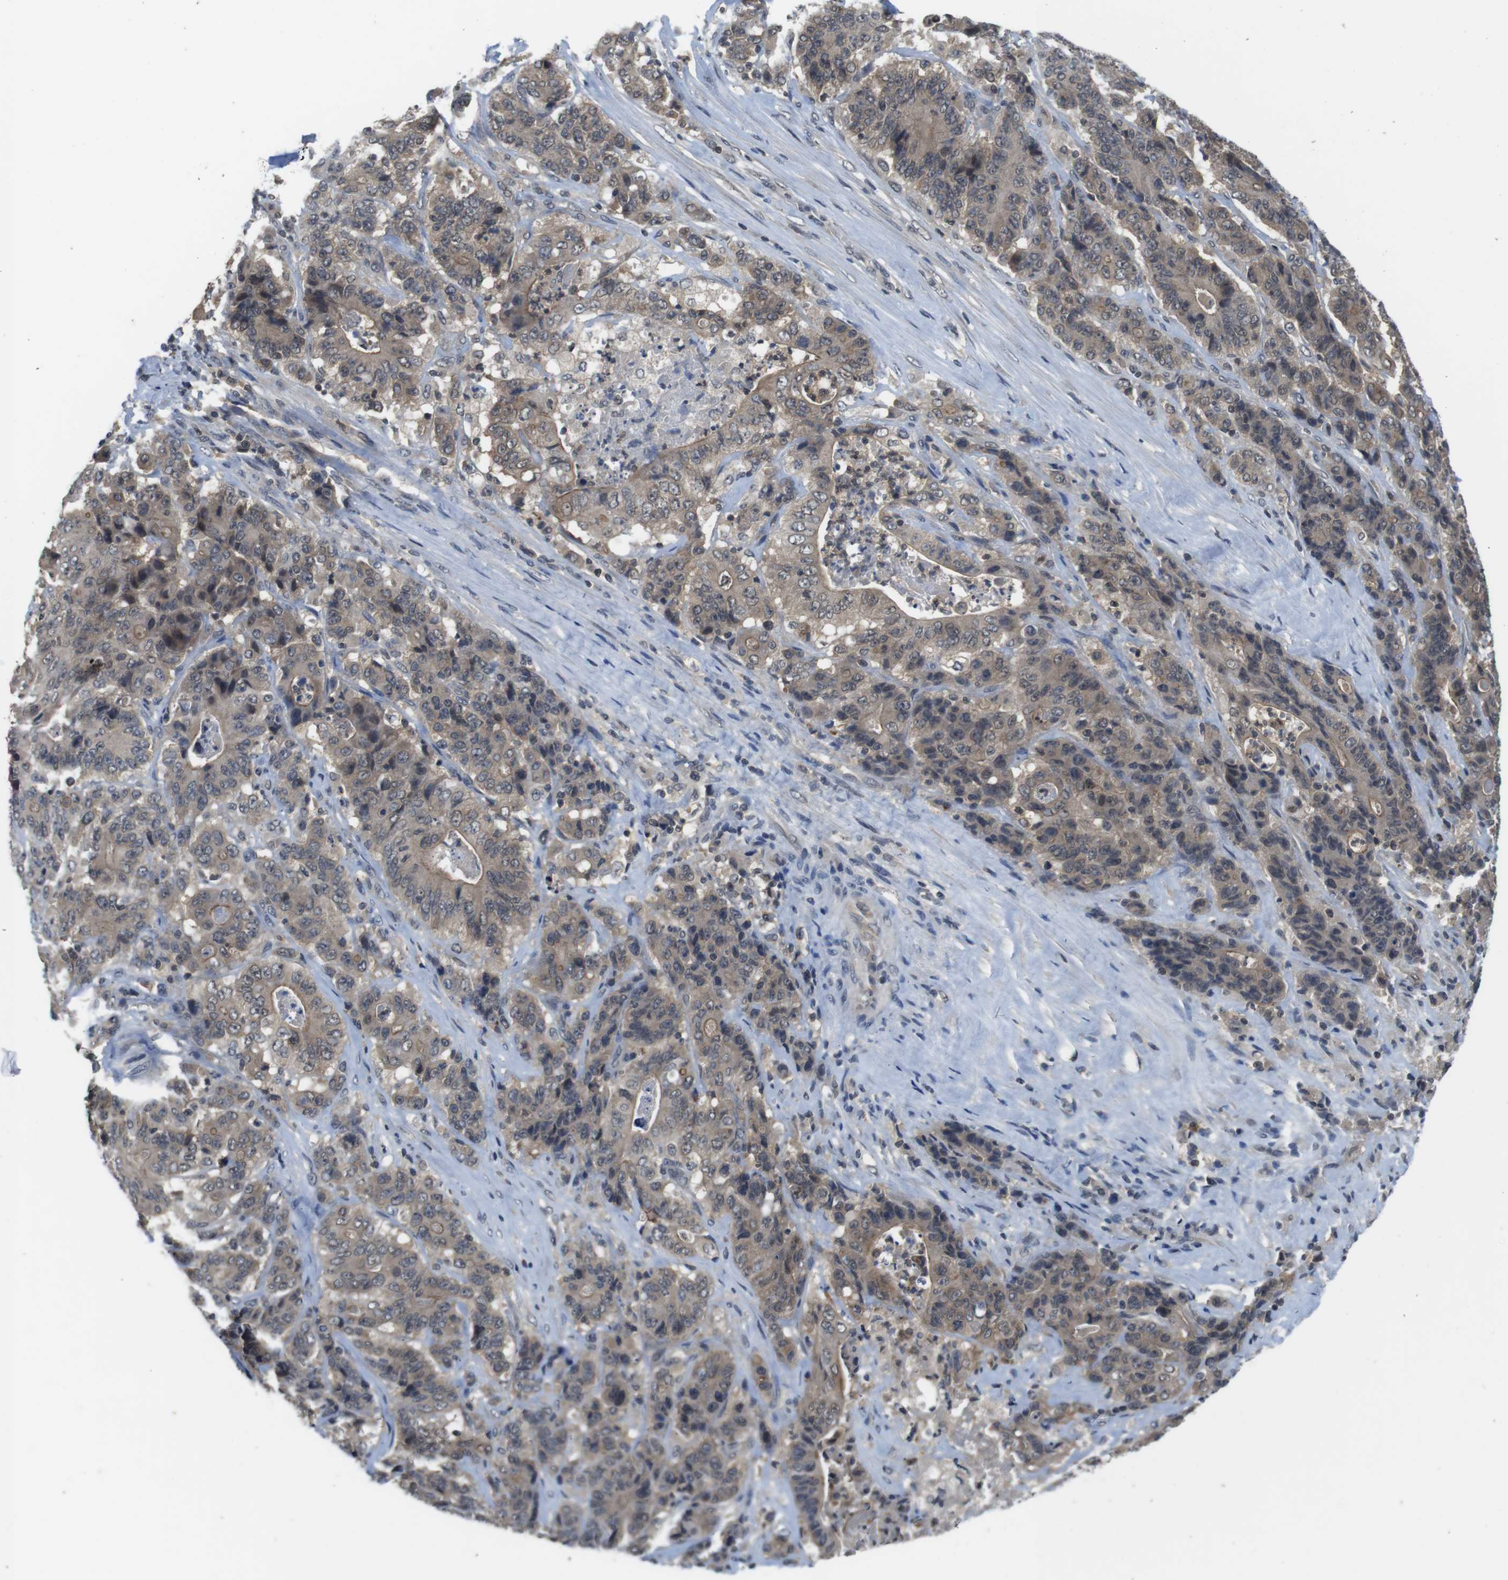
{"staining": {"intensity": "weak", "quantity": ">75%", "location": "cytoplasmic/membranous"}, "tissue": "stomach cancer", "cell_type": "Tumor cells", "image_type": "cancer", "snomed": [{"axis": "morphology", "description": "Adenocarcinoma, NOS"}, {"axis": "topography", "description": "Stomach"}], "caption": "This photomicrograph exhibits stomach cancer (adenocarcinoma) stained with IHC to label a protein in brown. The cytoplasmic/membranous of tumor cells show weak positivity for the protein. Nuclei are counter-stained blue.", "gene": "FADD", "patient": {"sex": "female", "age": 73}}